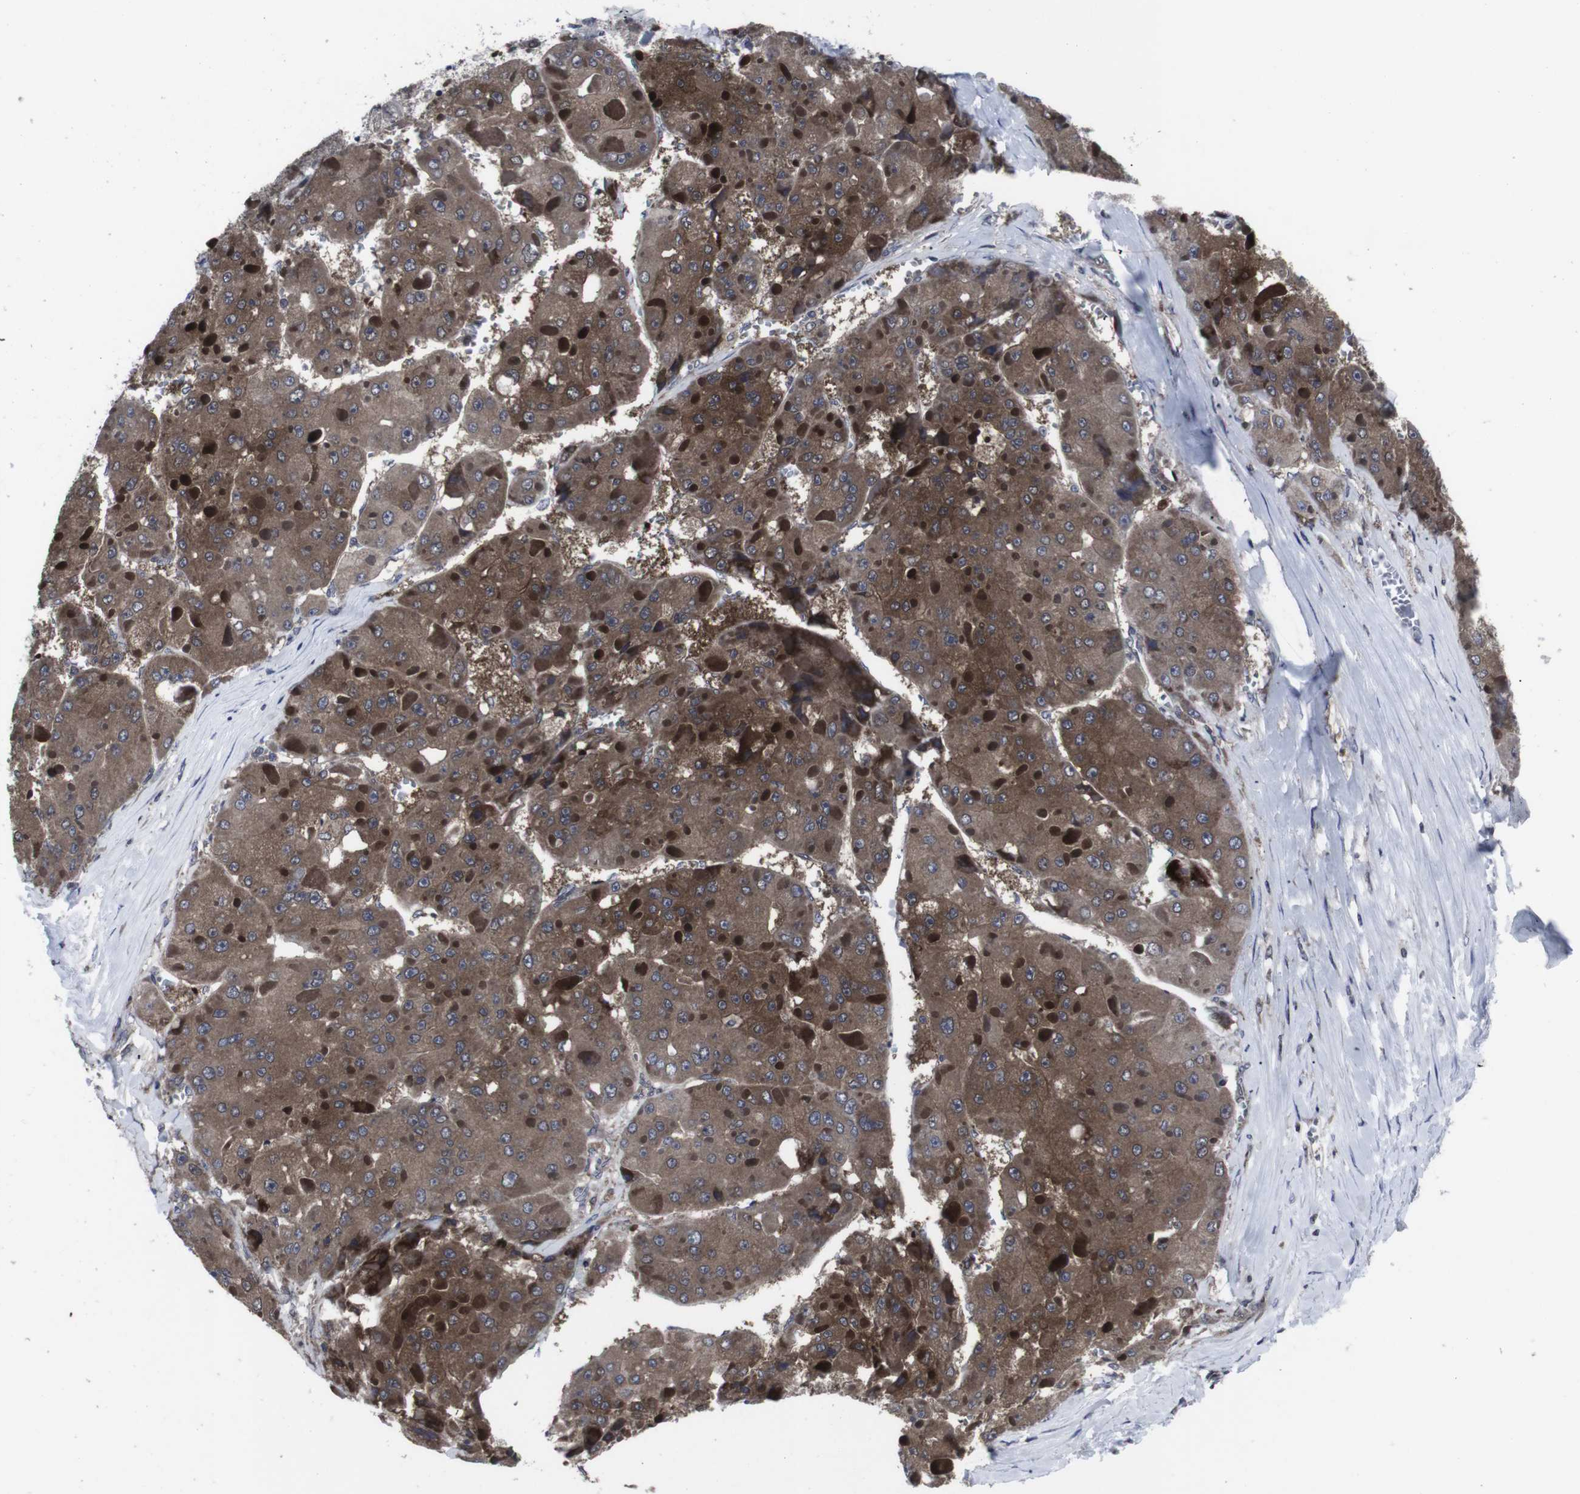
{"staining": {"intensity": "moderate", "quantity": ">75%", "location": "cytoplasmic/membranous"}, "tissue": "liver cancer", "cell_type": "Tumor cells", "image_type": "cancer", "snomed": [{"axis": "morphology", "description": "Carcinoma, Hepatocellular, NOS"}, {"axis": "topography", "description": "Liver"}], "caption": "Immunohistochemistry (DAB) staining of human liver cancer demonstrates moderate cytoplasmic/membranous protein expression in approximately >75% of tumor cells.", "gene": "HPRT1", "patient": {"sex": "female", "age": 73}}